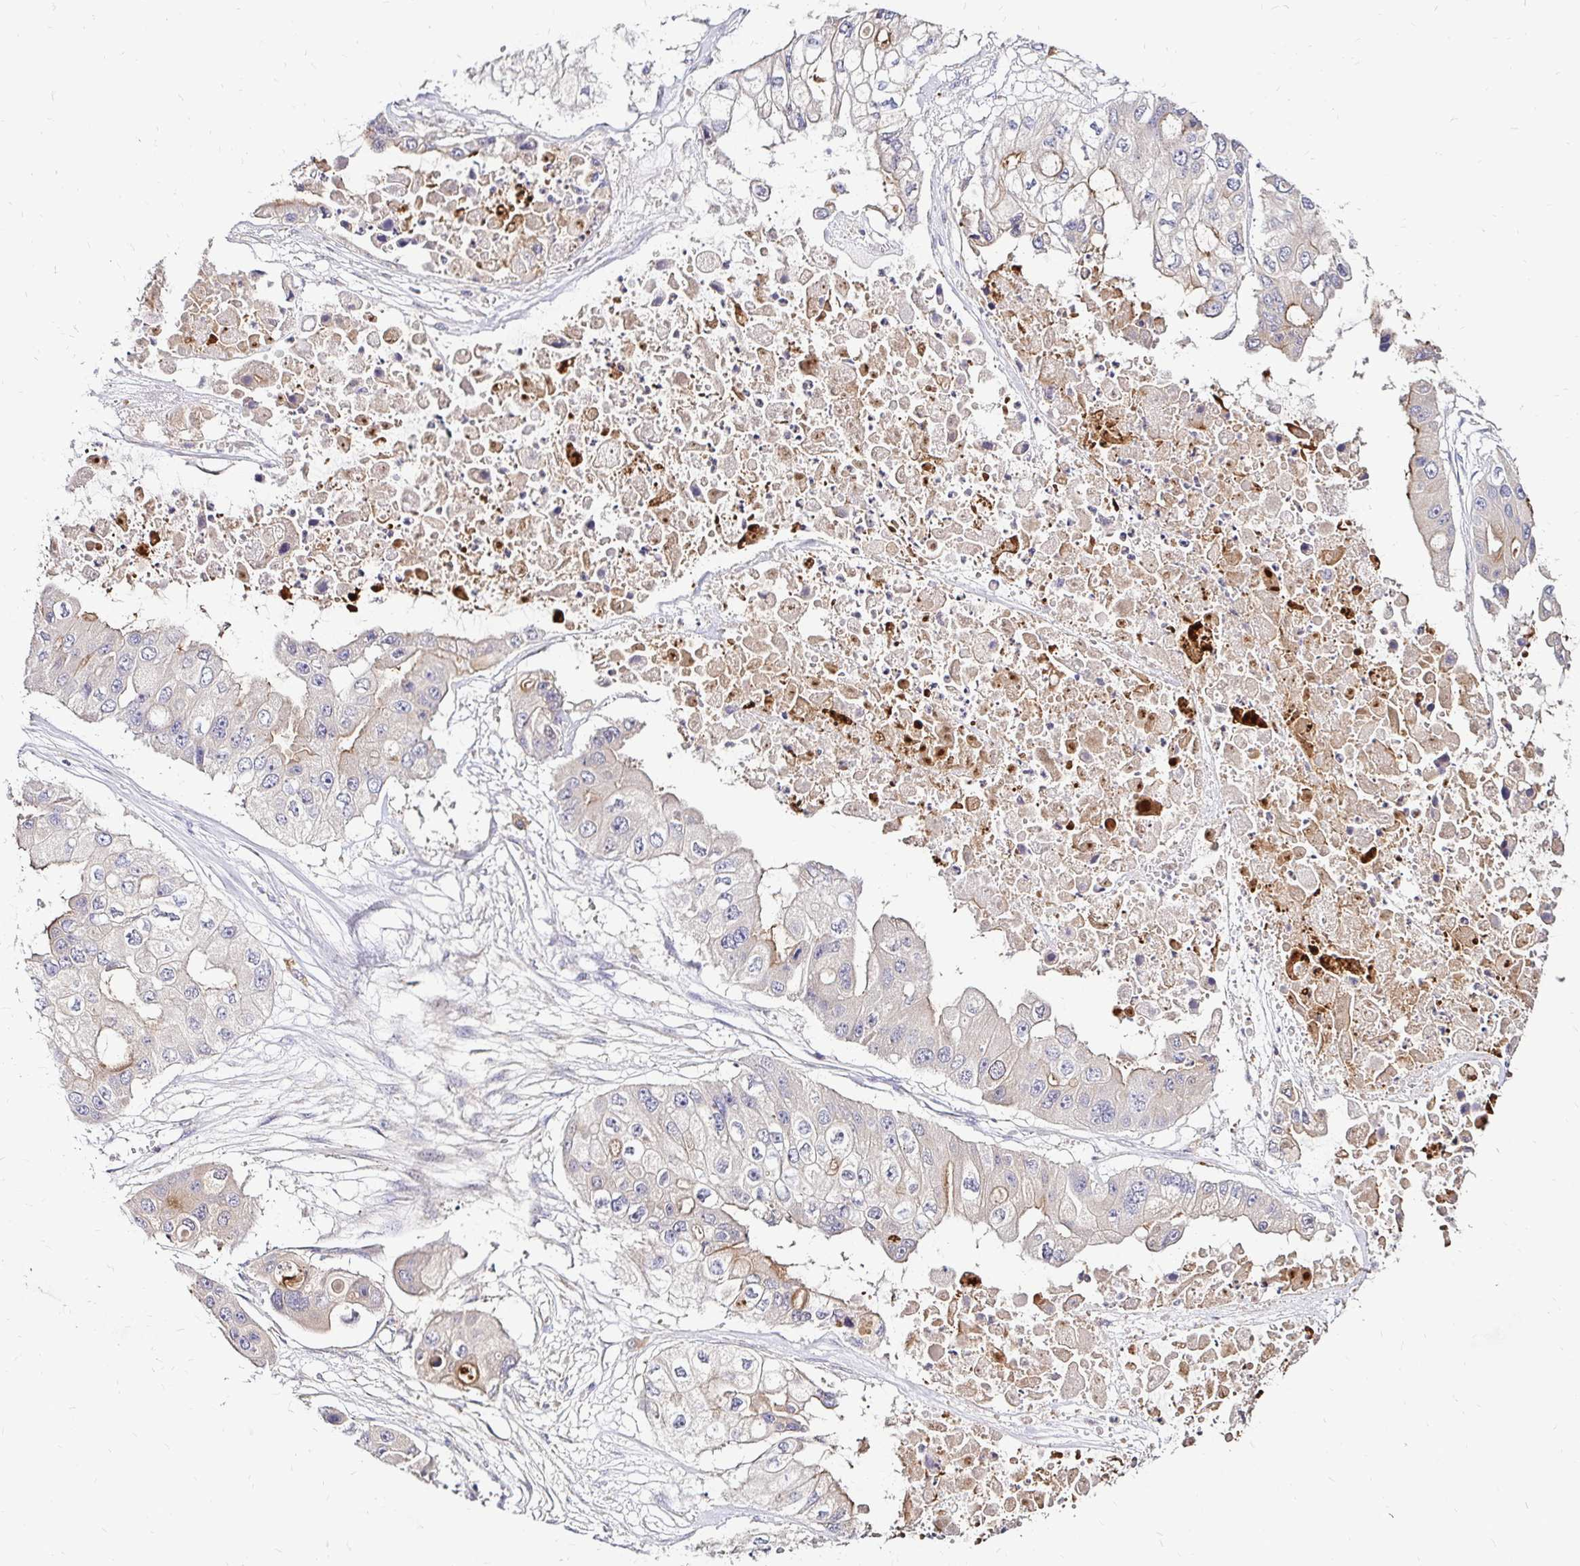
{"staining": {"intensity": "moderate", "quantity": "<25%", "location": "cytoplasmic/membranous"}, "tissue": "ovarian cancer", "cell_type": "Tumor cells", "image_type": "cancer", "snomed": [{"axis": "morphology", "description": "Cystadenocarcinoma, serous, NOS"}, {"axis": "topography", "description": "Ovary"}], "caption": "Protein analysis of serous cystadenocarcinoma (ovarian) tissue demonstrates moderate cytoplasmic/membranous staining in about <25% of tumor cells.", "gene": "IDUA", "patient": {"sex": "female", "age": 56}}